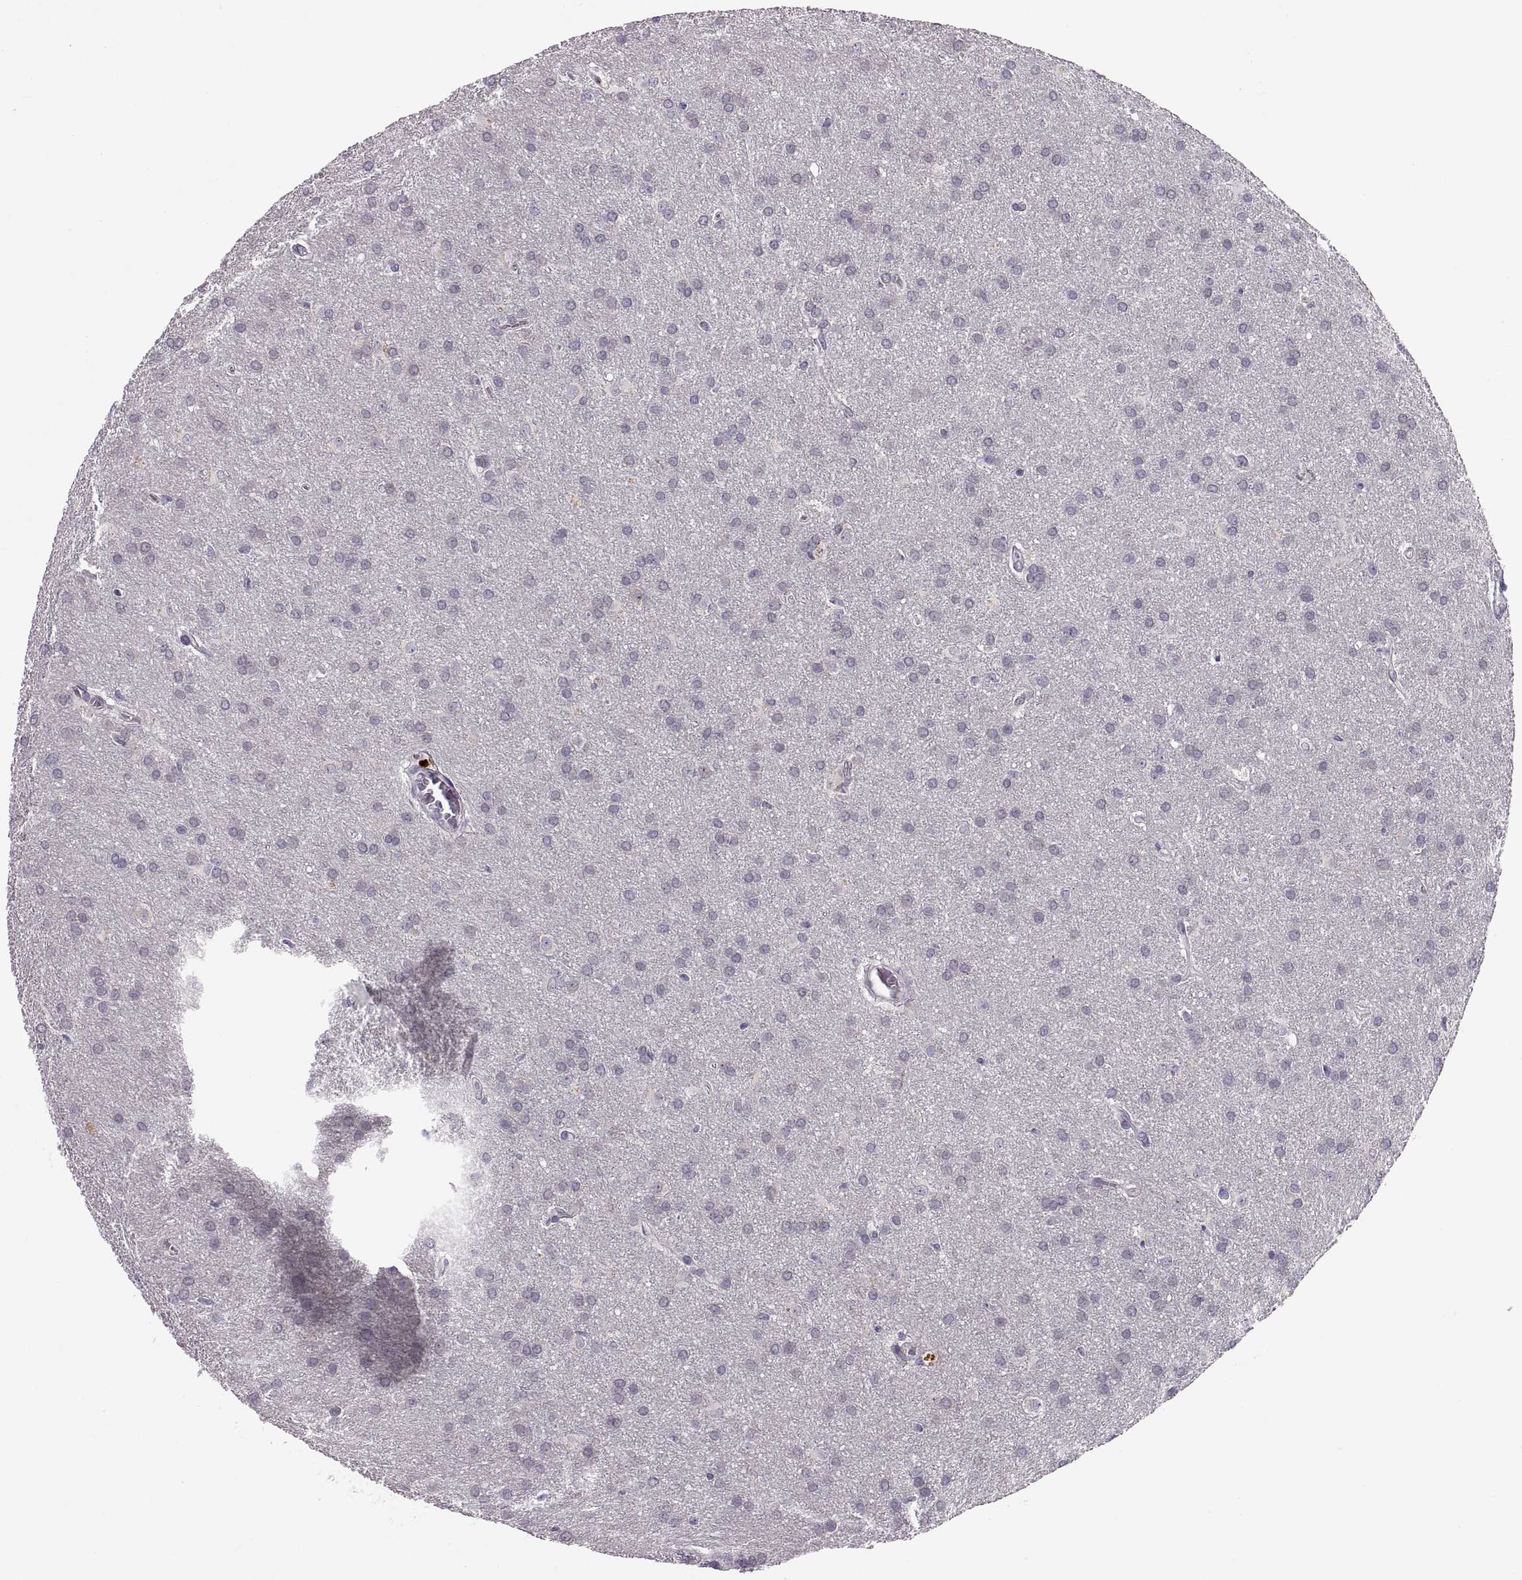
{"staining": {"intensity": "negative", "quantity": "none", "location": "none"}, "tissue": "glioma", "cell_type": "Tumor cells", "image_type": "cancer", "snomed": [{"axis": "morphology", "description": "Glioma, malignant, Low grade"}, {"axis": "topography", "description": "Brain"}], "caption": "Tumor cells show no significant positivity in malignant low-grade glioma.", "gene": "ADH6", "patient": {"sex": "female", "age": 32}}